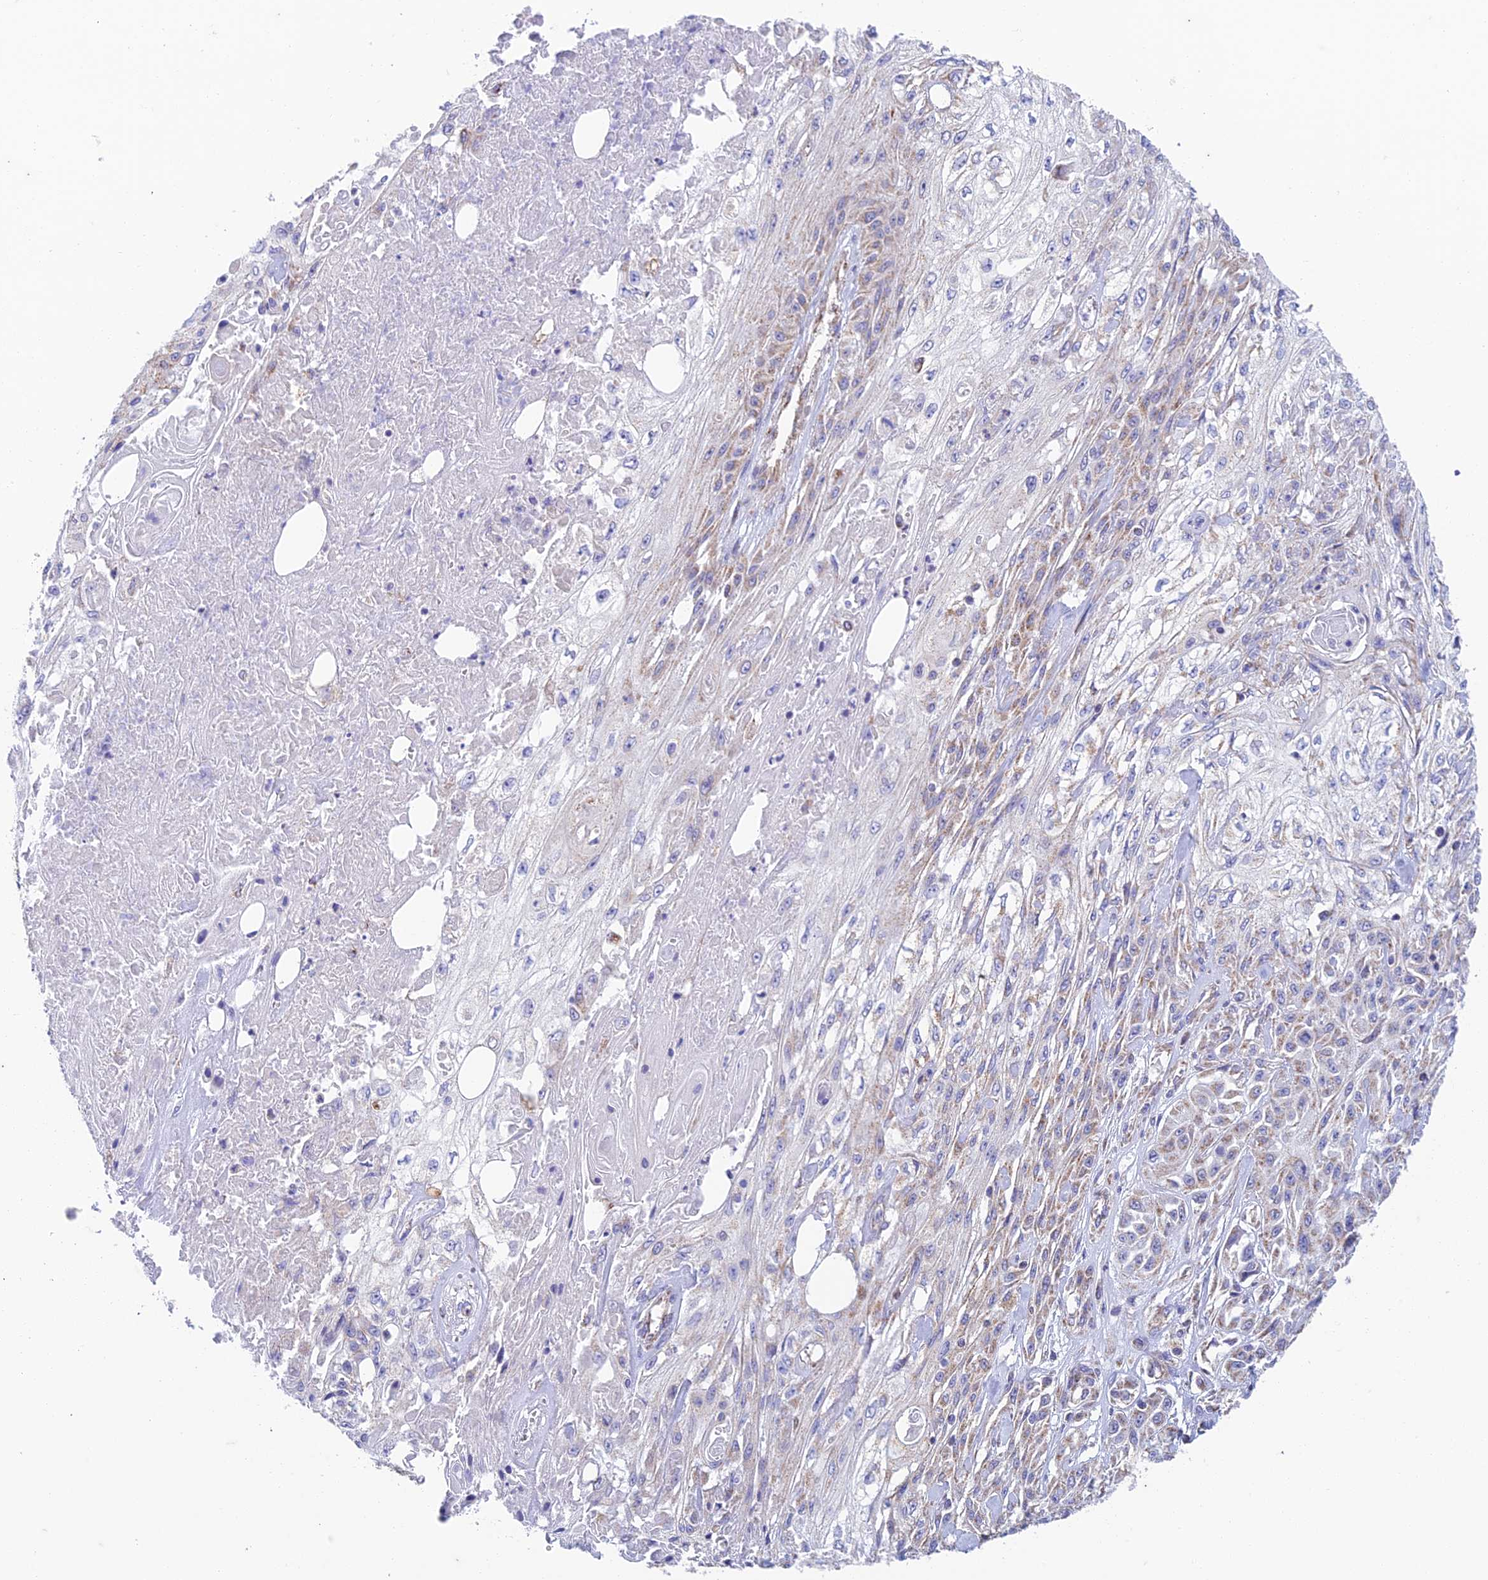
{"staining": {"intensity": "weak", "quantity": "25%-75%", "location": "cytoplasmic/membranous"}, "tissue": "skin cancer", "cell_type": "Tumor cells", "image_type": "cancer", "snomed": [{"axis": "morphology", "description": "Squamous cell carcinoma, NOS"}, {"axis": "morphology", "description": "Squamous cell carcinoma, metastatic, NOS"}, {"axis": "topography", "description": "Skin"}, {"axis": "topography", "description": "Lymph node"}], "caption": "Protein expression analysis of skin metastatic squamous cell carcinoma exhibits weak cytoplasmic/membranous expression in about 25%-75% of tumor cells.", "gene": "ZNF181", "patient": {"sex": "male", "age": 75}}